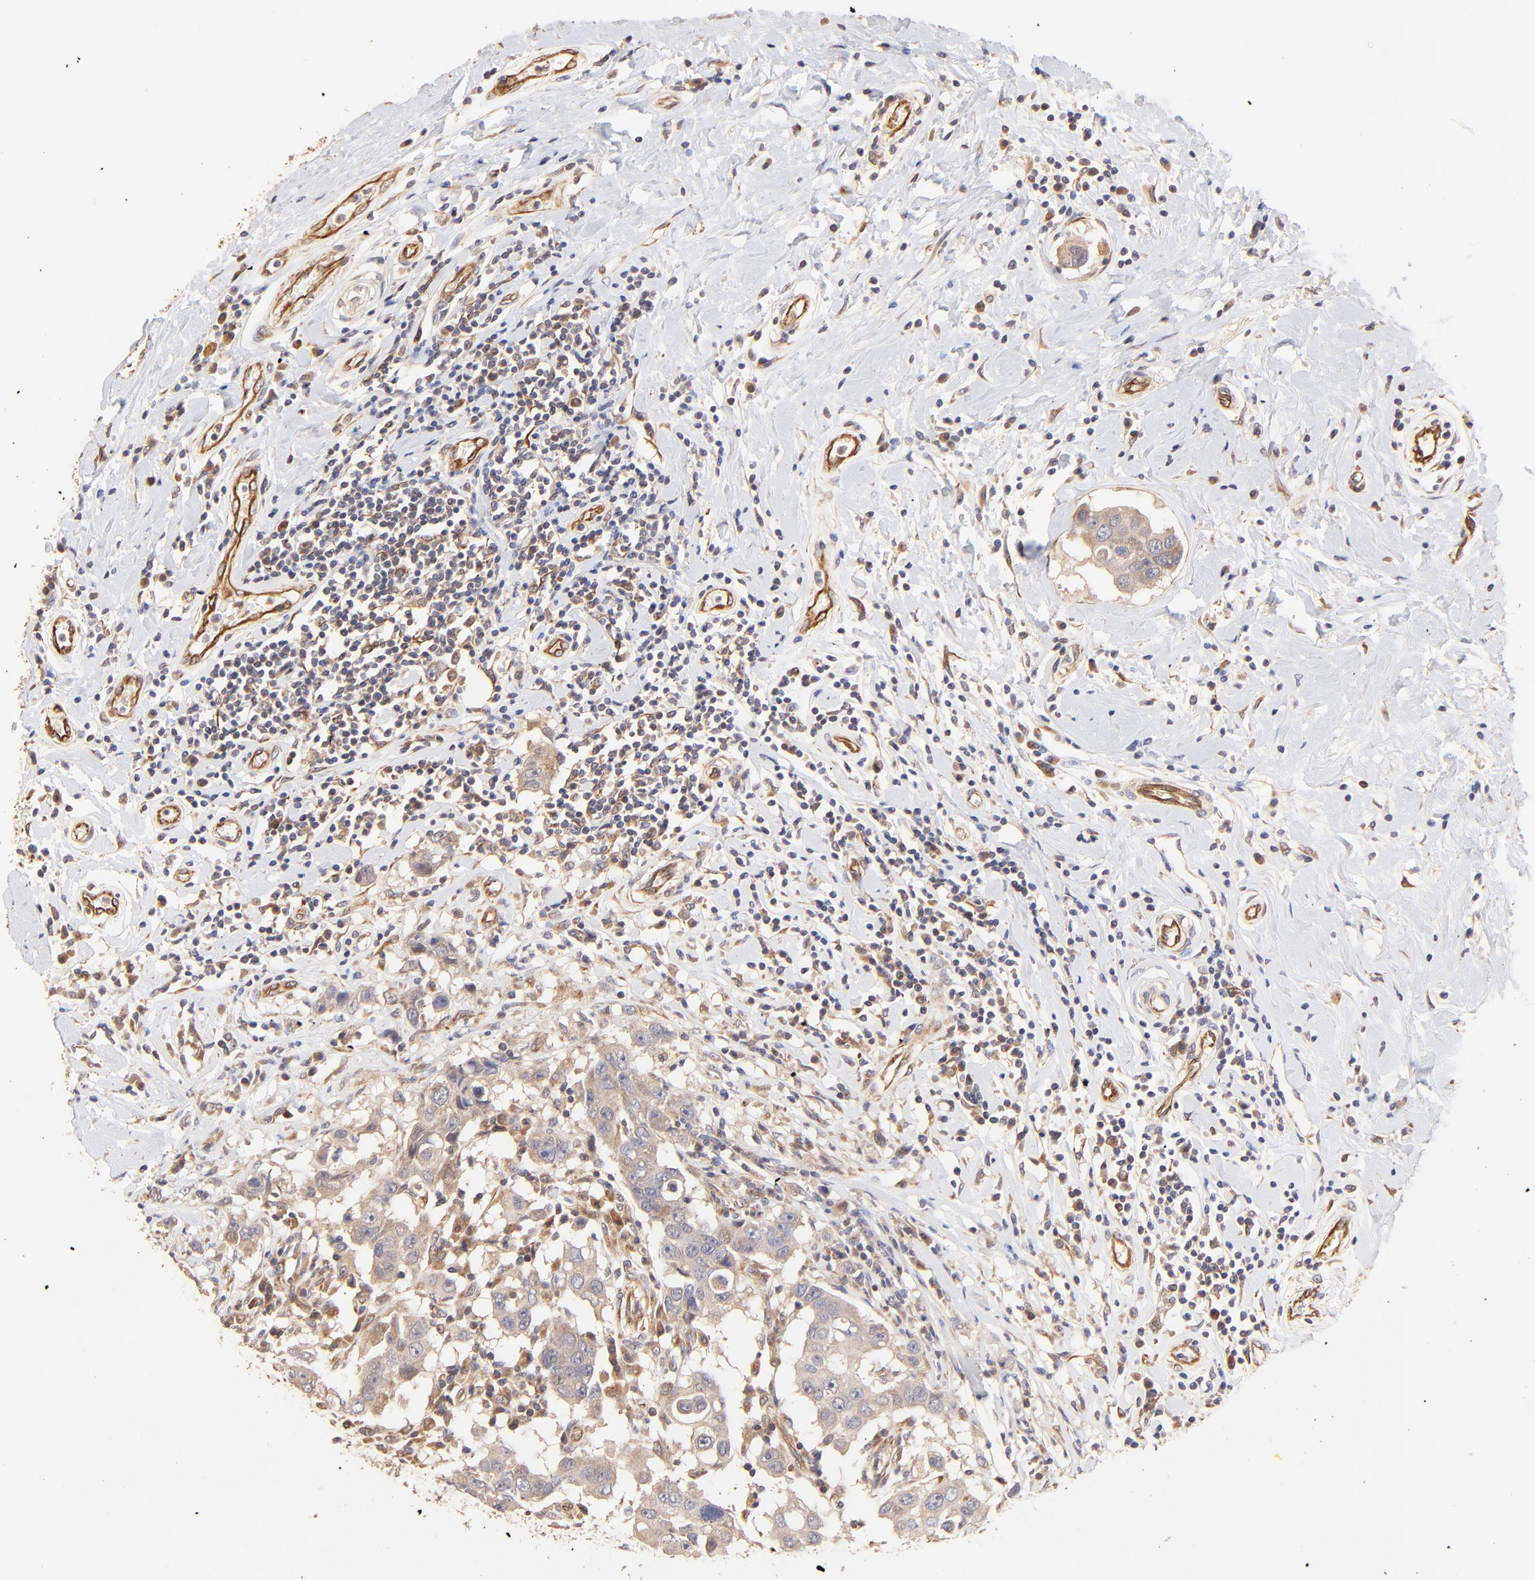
{"staining": {"intensity": "weak", "quantity": ">75%", "location": "cytoplasmic/membranous"}, "tissue": "breast cancer", "cell_type": "Tumor cells", "image_type": "cancer", "snomed": [{"axis": "morphology", "description": "Duct carcinoma"}, {"axis": "topography", "description": "Breast"}], "caption": "Immunohistochemical staining of human breast invasive ductal carcinoma exhibits low levels of weak cytoplasmic/membranous protein positivity in about >75% of tumor cells.", "gene": "TNFAIP3", "patient": {"sex": "female", "age": 27}}